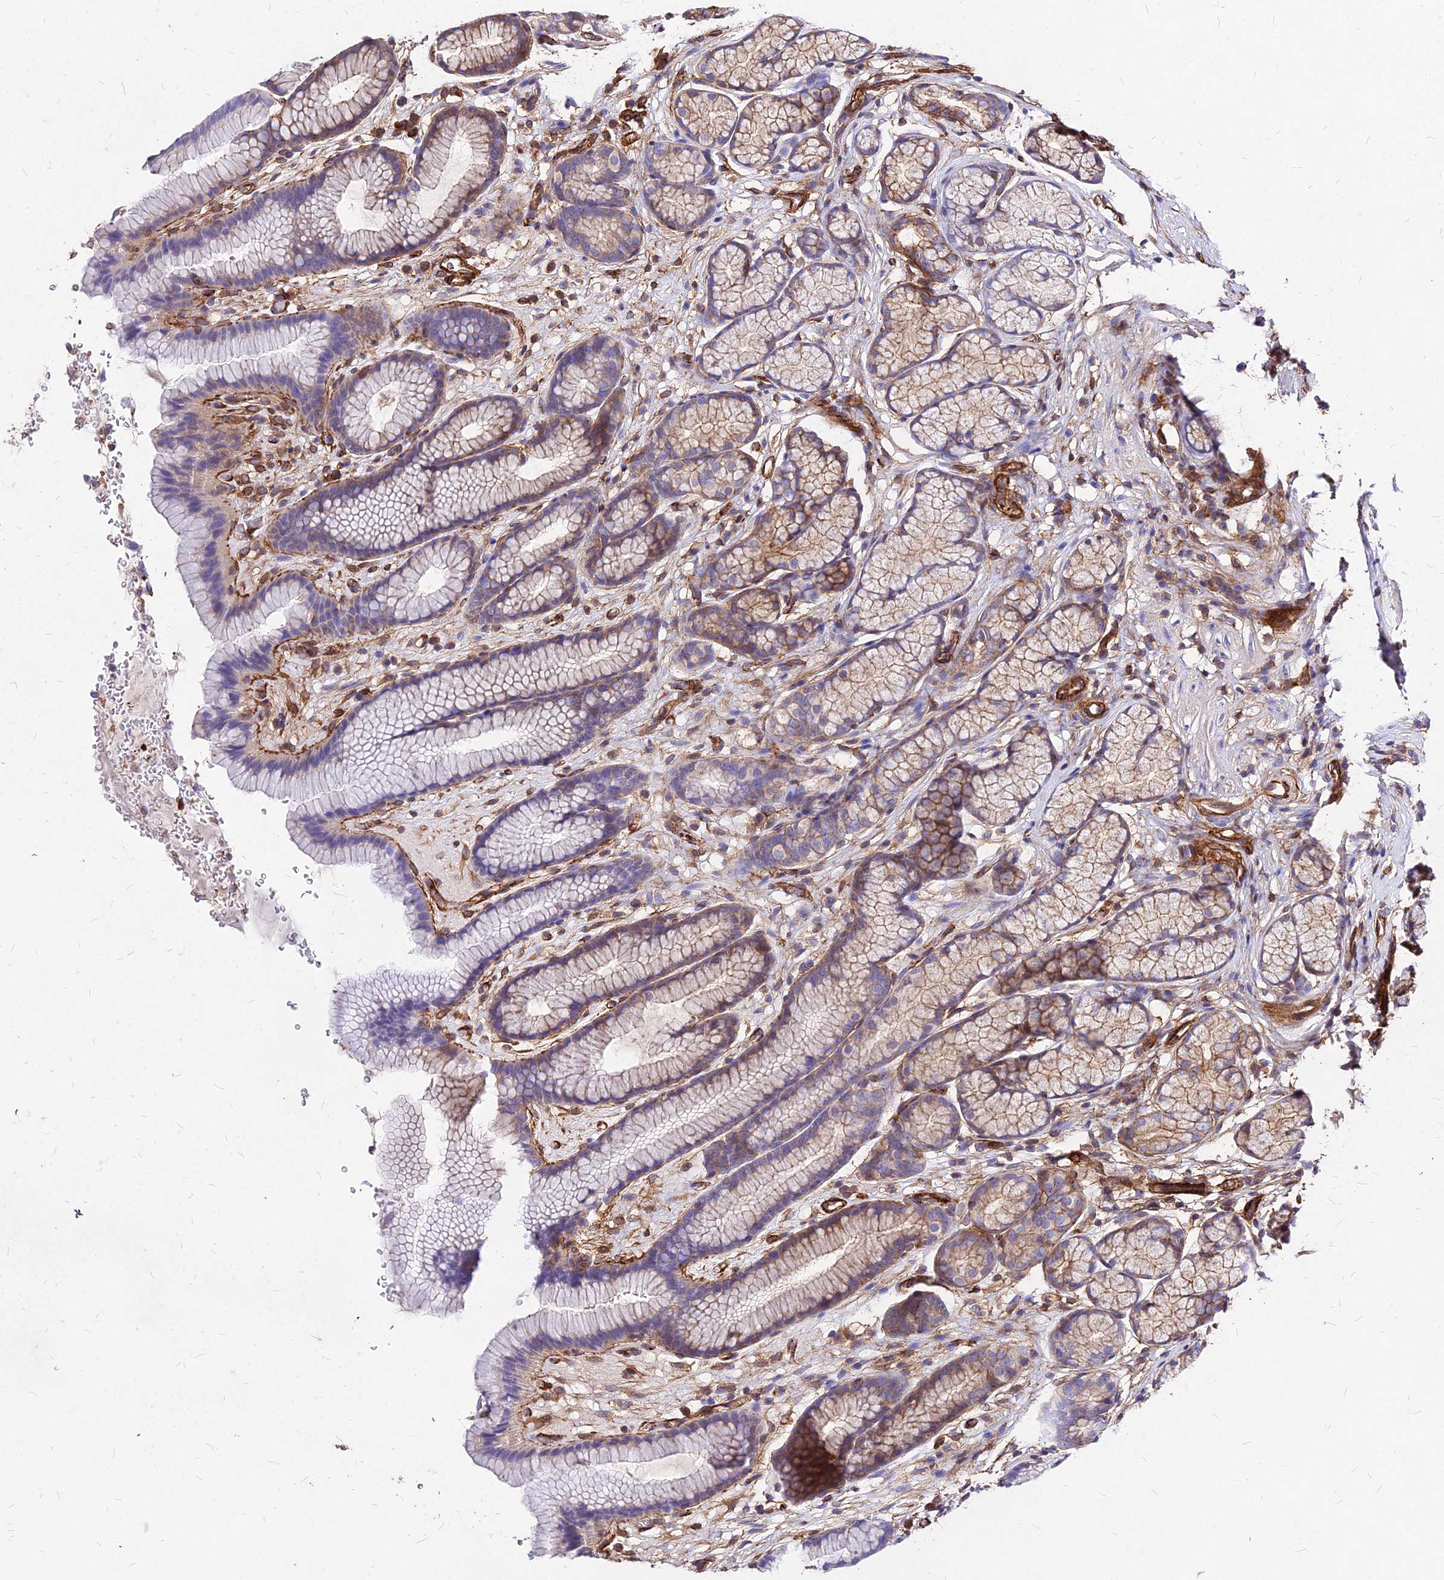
{"staining": {"intensity": "weak", "quantity": "25%-75%", "location": "cytoplasmic/membranous"}, "tissue": "stomach", "cell_type": "Glandular cells", "image_type": "normal", "snomed": [{"axis": "morphology", "description": "Normal tissue, NOS"}, {"axis": "topography", "description": "Stomach"}], "caption": "Stomach stained with DAB immunohistochemistry (IHC) displays low levels of weak cytoplasmic/membranous staining in about 25%-75% of glandular cells. (DAB = brown stain, brightfield microscopy at high magnification).", "gene": "EFCC1", "patient": {"sex": "male", "age": 42}}